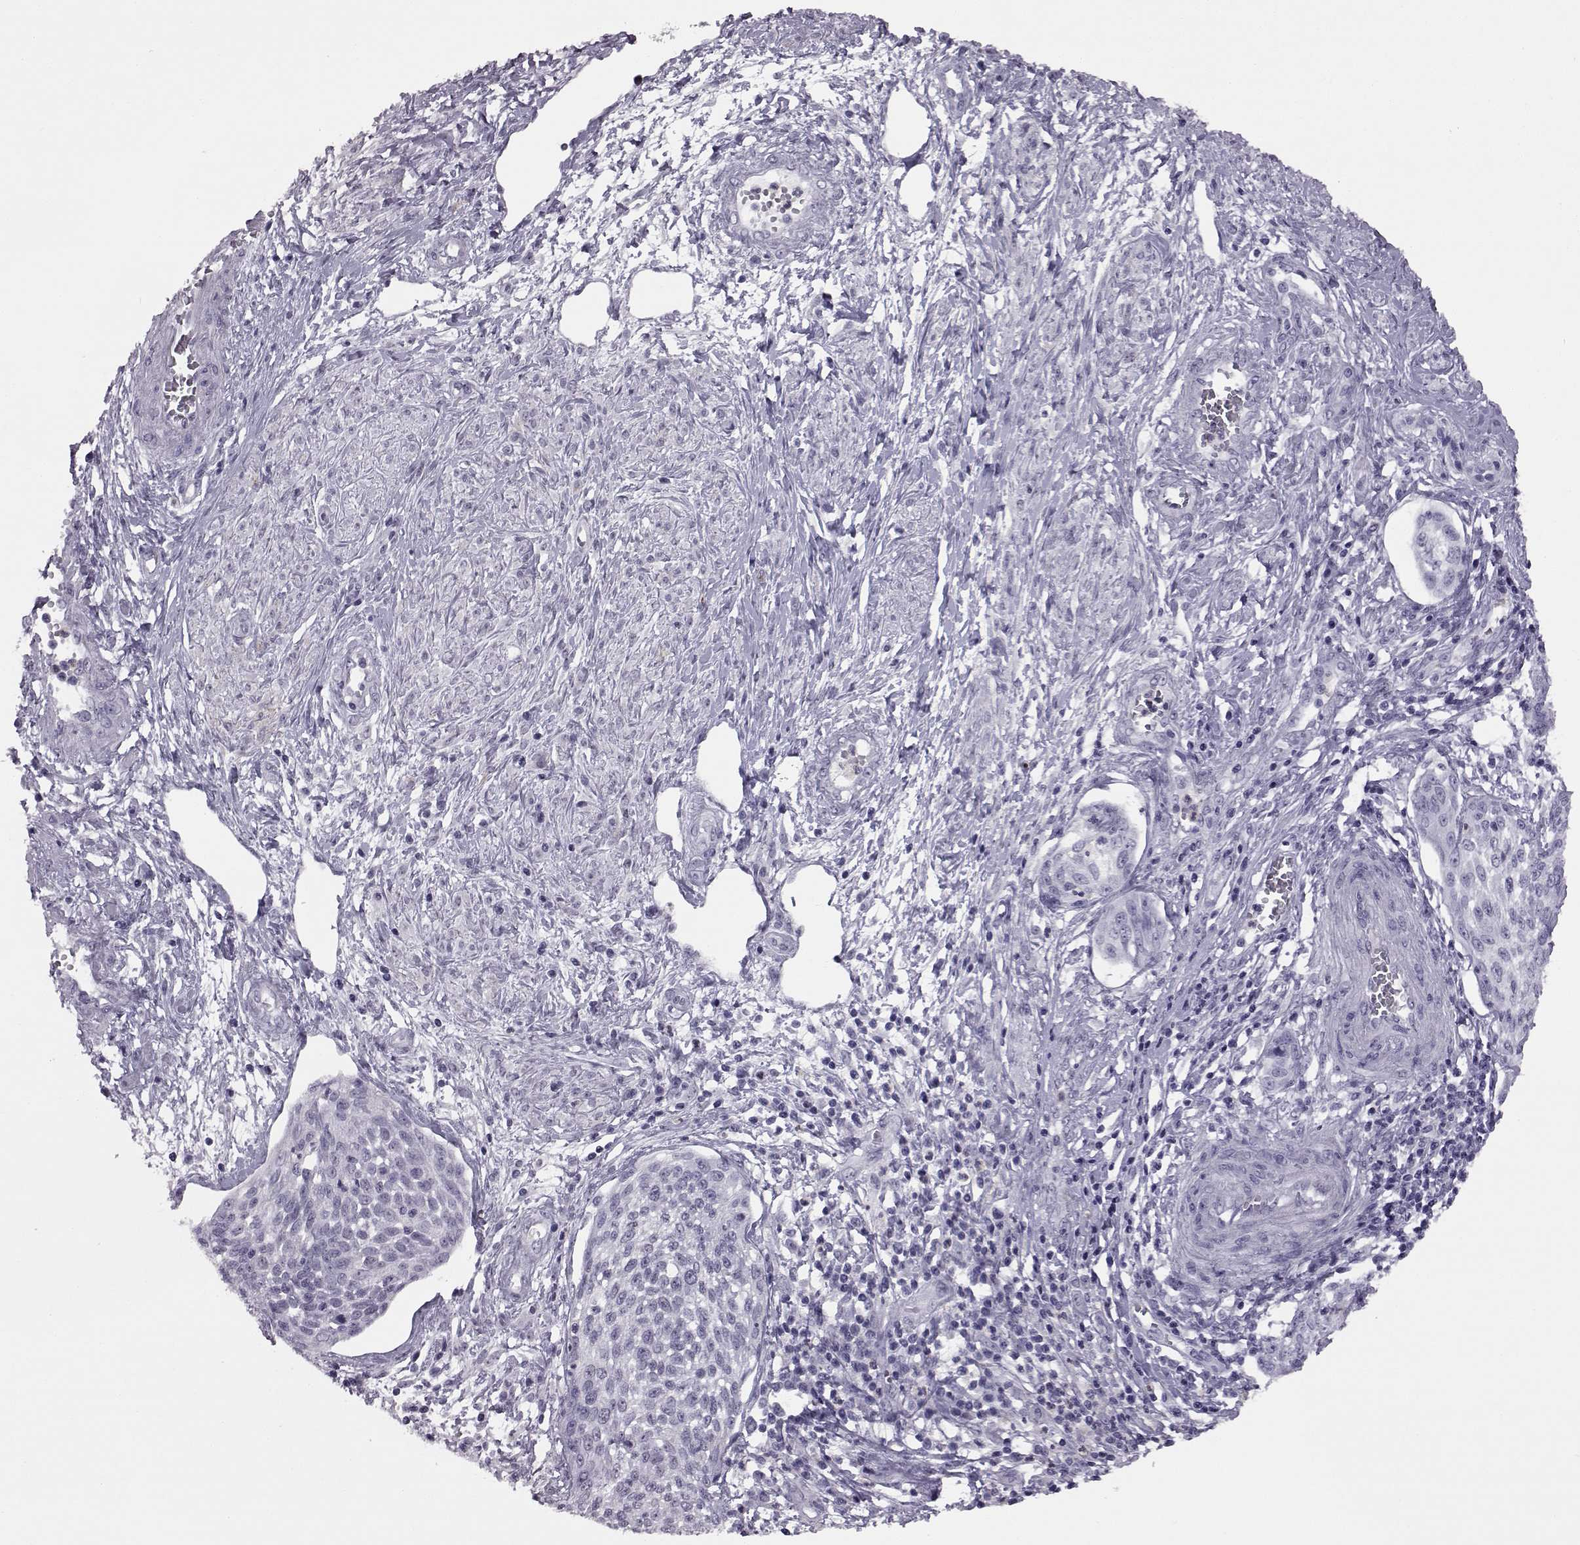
{"staining": {"intensity": "negative", "quantity": "none", "location": "none"}, "tissue": "cervical cancer", "cell_type": "Tumor cells", "image_type": "cancer", "snomed": [{"axis": "morphology", "description": "Squamous cell carcinoma, NOS"}, {"axis": "topography", "description": "Cervix"}], "caption": "The photomicrograph exhibits no staining of tumor cells in squamous cell carcinoma (cervical).", "gene": "ADGRG2", "patient": {"sex": "female", "age": 34}}